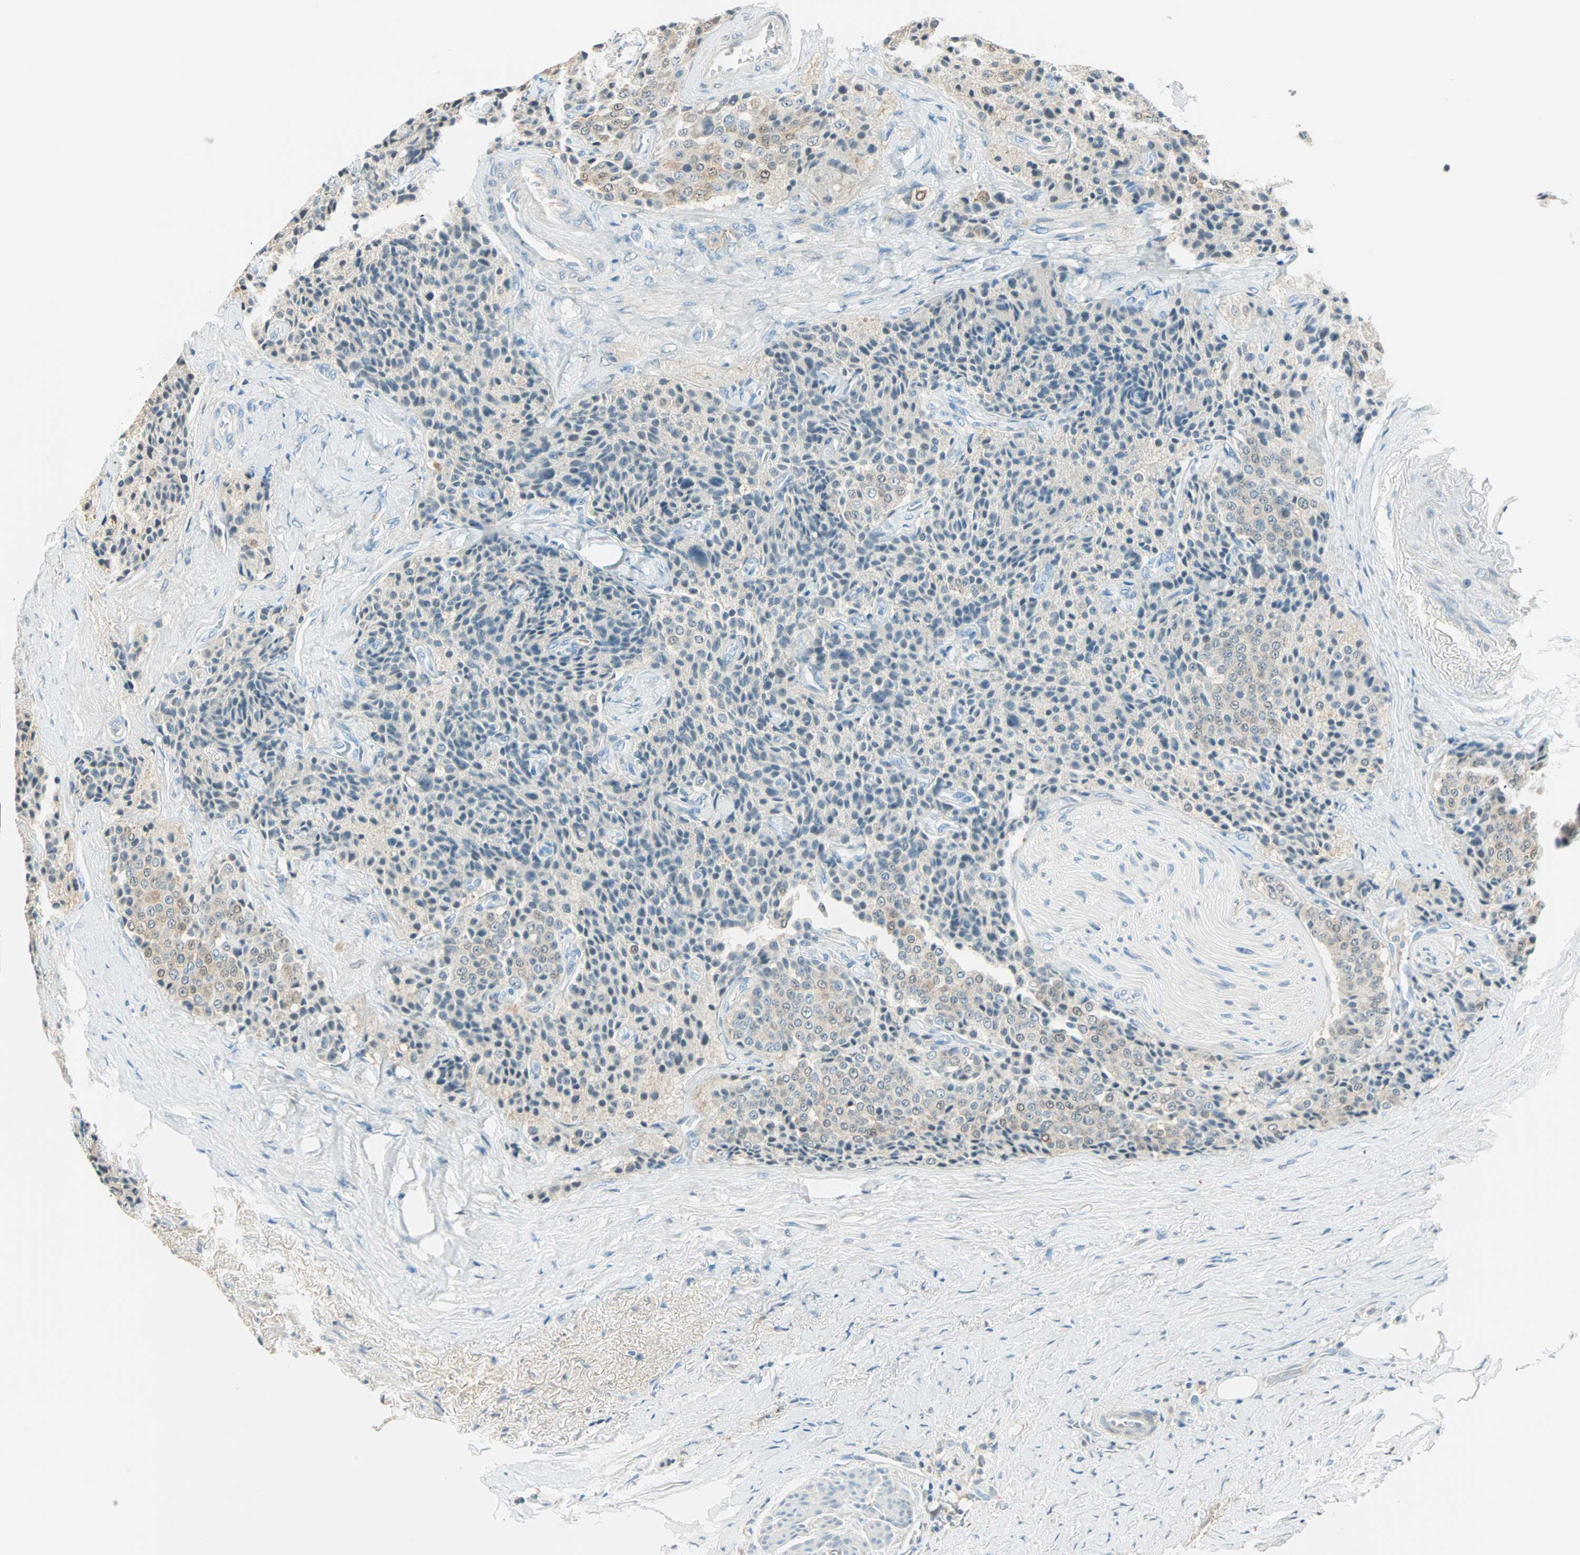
{"staining": {"intensity": "moderate", "quantity": "25%-75%", "location": "cytoplasmic/membranous,nuclear"}, "tissue": "carcinoid", "cell_type": "Tumor cells", "image_type": "cancer", "snomed": [{"axis": "morphology", "description": "Carcinoid, malignant, NOS"}, {"axis": "topography", "description": "Colon"}], "caption": "Immunohistochemical staining of carcinoid (malignant) exhibits moderate cytoplasmic/membranous and nuclear protein expression in about 25%-75% of tumor cells.", "gene": "S100A1", "patient": {"sex": "female", "age": 61}}